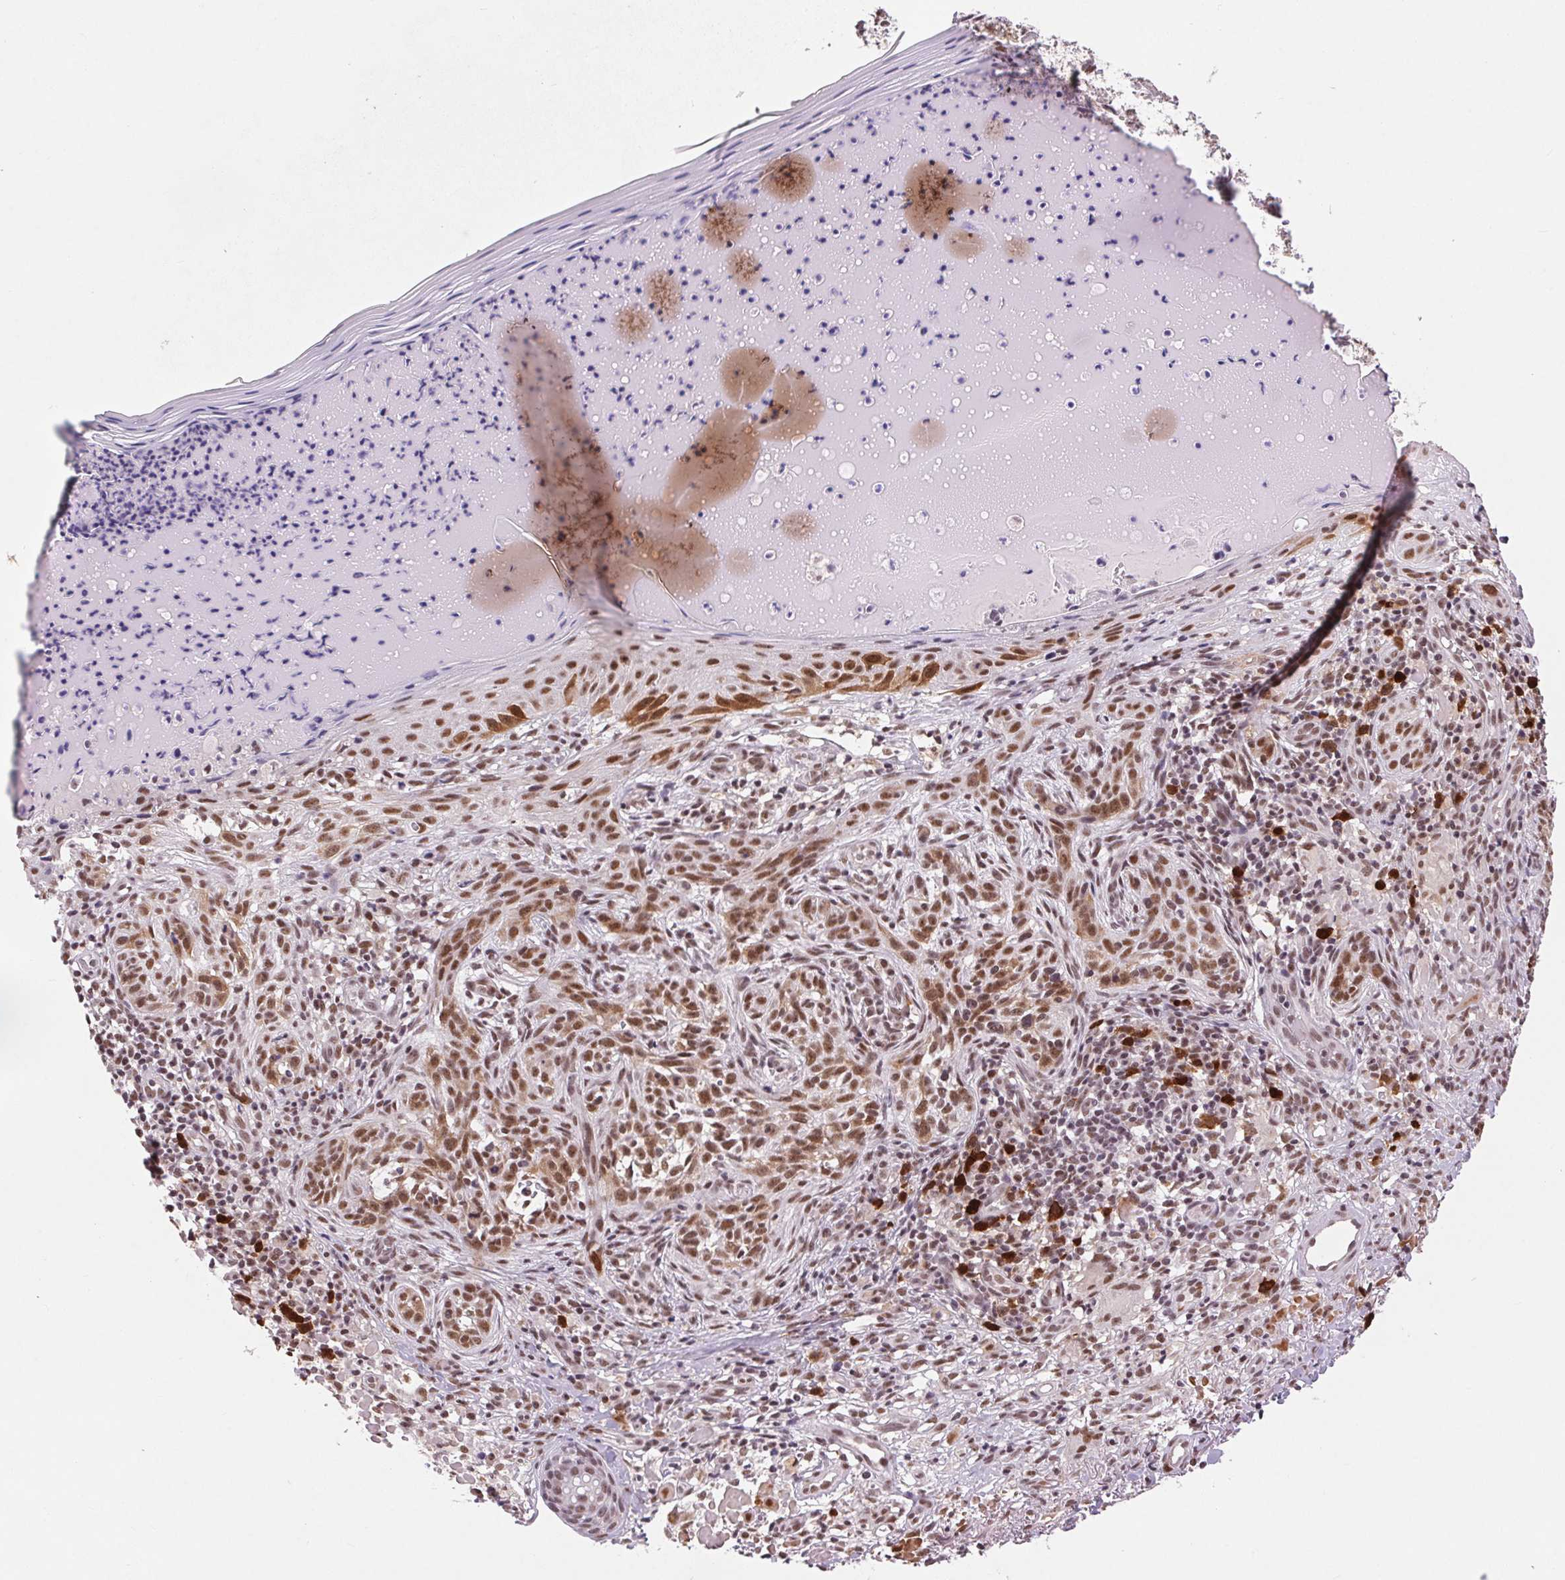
{"staining": {"intensity": "moderate", "quantity": ">75%", "location": "nuclear"}, "tissue": "skin cancer", "cell_type": "Tumor cells", "image_type": "cancer", "snomed": [{"axis": "morphology", "description": "Basal cell carcinoma"}, {"axis": "topography", "description": "Skin"}], "caption": "Protein expression analysis of basal cell carcinoma (skin) displays moderate nuclear positivity in about >75% of tumor cells. (DAB IHC, brown staining for protein, blue staining for nuclei).", "gene": "CD2BP2", "patient": {"sex": "male", "age": 88}}